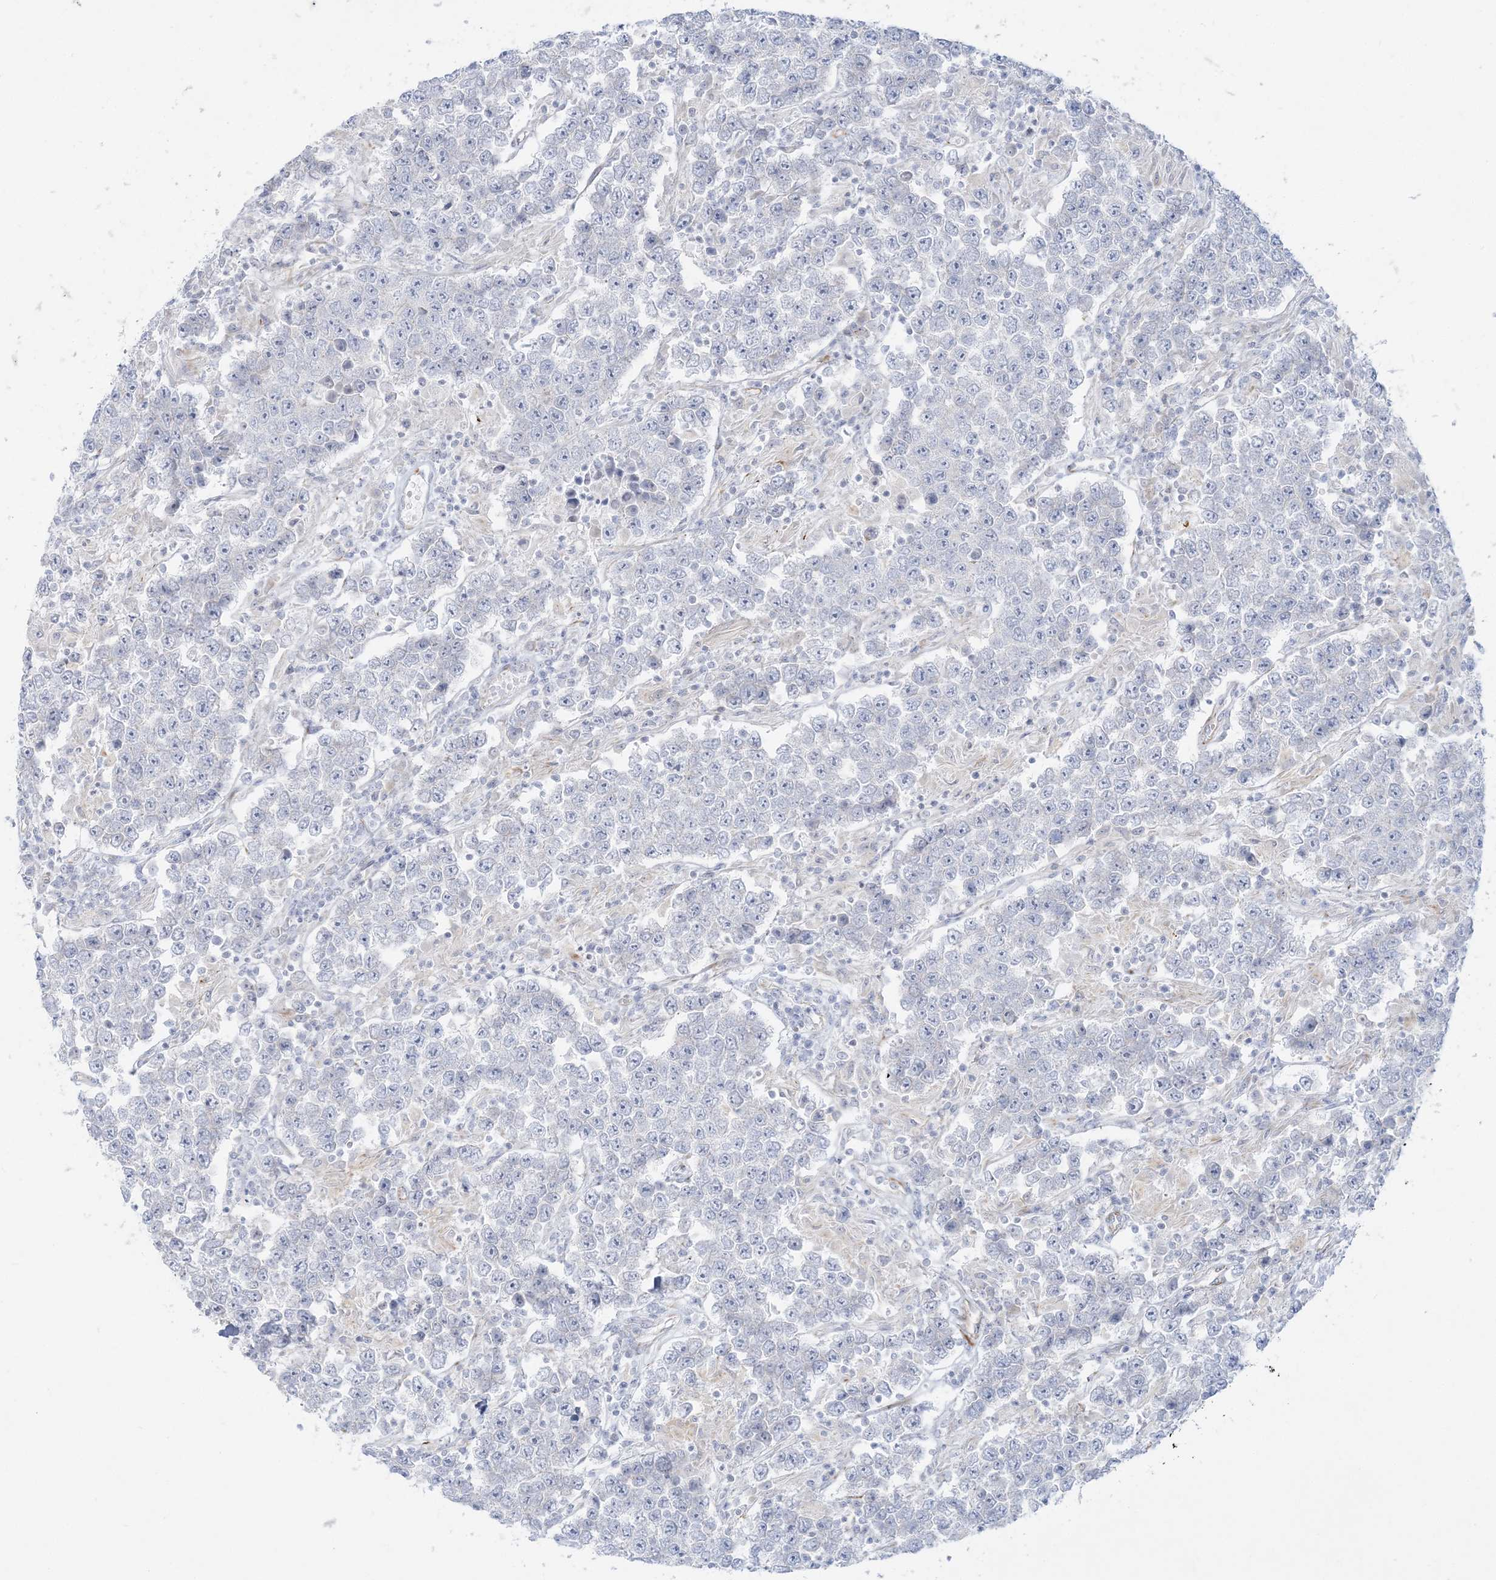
{"staining": {"intensity": "negative", "quantity": "none", "location": "none"}, "tissue": "testis cancer", "cell_type": "Tumor cells", "image_type": "cancer", "snomed": [{"axis": "morphology", "description": "Normal tissue, NOS"}, {"axis": "morphology", "description": "Urothelial carcinoma, High grade"}, {"axis": "morphology", "description": "Seminoma, NOS"}, {"axis": "morphology", "description": "Carcinoma, Embryonal, NOS"}, {"axis": "topography", "description": "Urinary bladder"}, {"axis": "topography", "description": "Testis"}], "caption": "Immunohistochemical staining of testis cancer reveals no significant expression in tumor cells.", "gene": "PPIL6", "patient": {"sex": "male", "age": 41}}